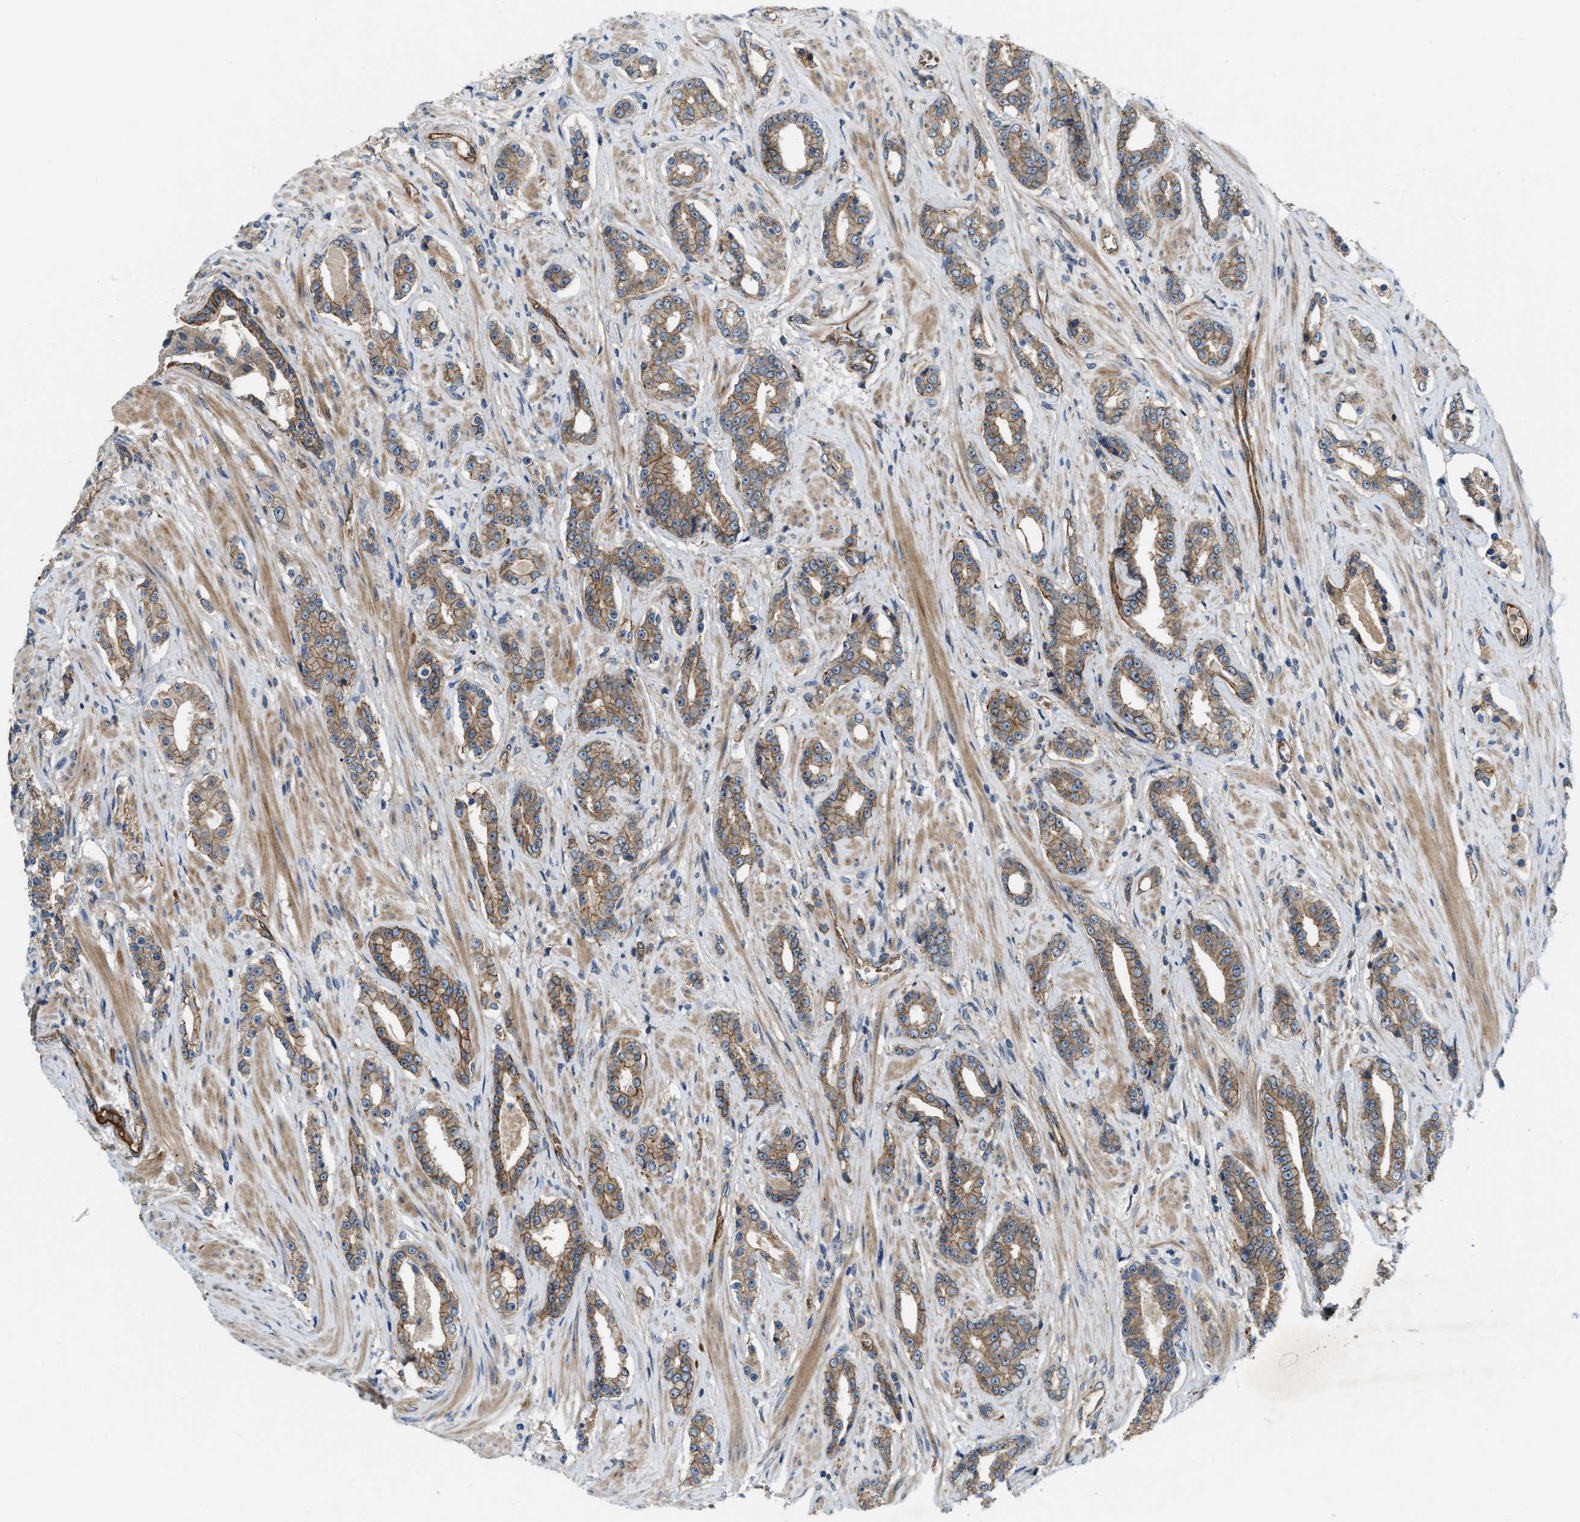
{"staining": {"intensity": "moderate", "quantity": ">75%", "location": "cytoplasmic/membranous"}, "tissue": "prostate cancer", "cell_type": "Tumor cells", "image_type": "cancer", "snomed": [{"axis": "morphology", "description": "Adenocarcinoma, High grade"}, {"axis": "topography", "description": "Prostate"}], "caption": "A brown stain labels moderate cytoplasmic/membranous positivity of a protein in prostate cancer tumor cells. The staining is performed using DAB (3,3'-diaminobenzidine) brown chromogen to label protein expression. The nuclei are counter-stained blue using hematoxylin.", "gene": "ERC1", "patient": {"sex": "male", "age": 71}}